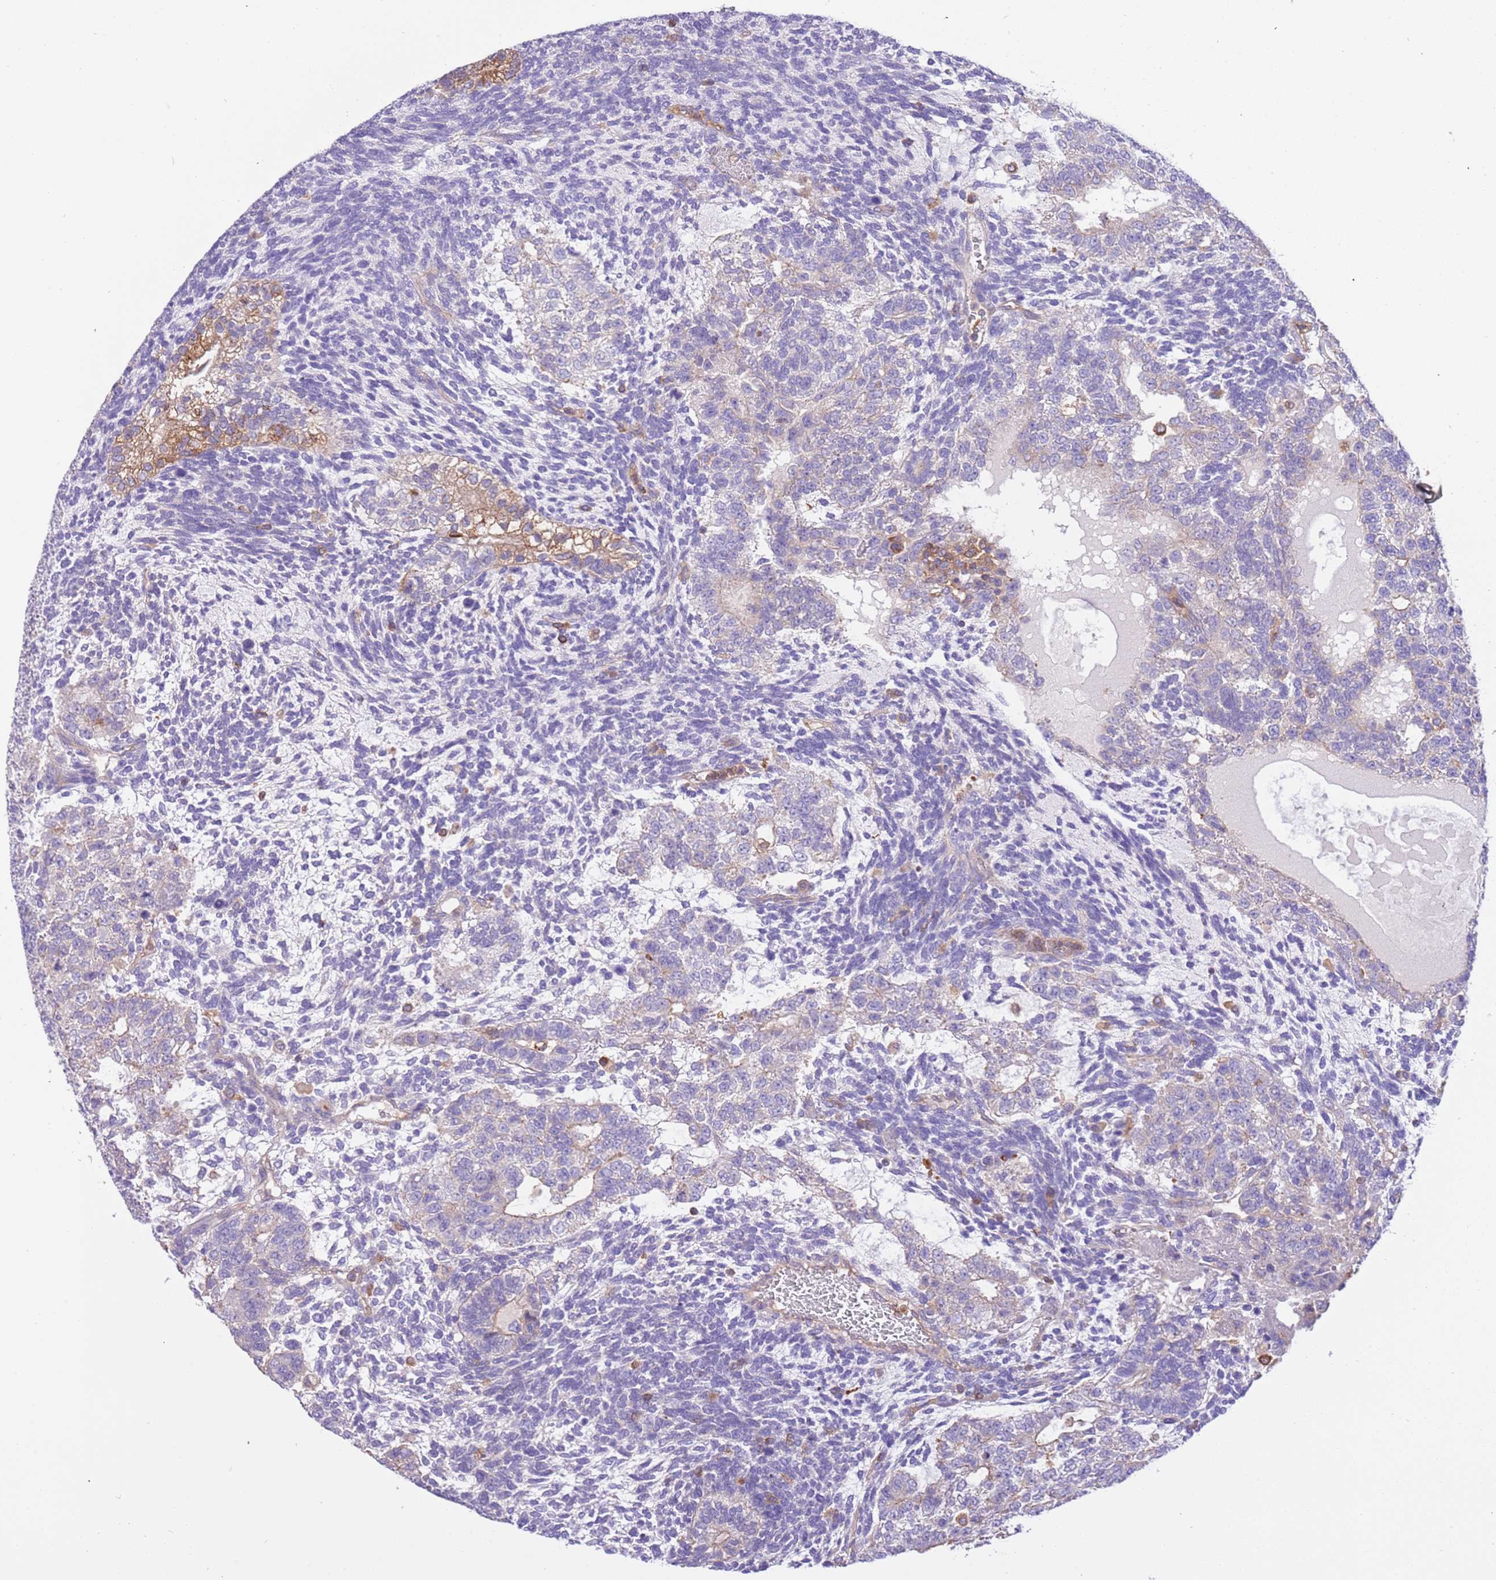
{"staining": {"intensity": "negative", "quantity": "none", "location": "none"}, "tissue": "testis cancer", "cell_type": "Tumor cells", "image_type": "cancer", "snomed": [{"axis": "morphology", "description": "Carcinoma, Embryonal, NOS"}, {"axis": "topography", "description": "Testis"}], "caption": "Testis cancer was stained to show a protein in brown. There is no significant staining in tumor cells. Nuclei are stained in blue.", "gene": "NAALADL1", "patient": {"sex": "male", "age": 23}}